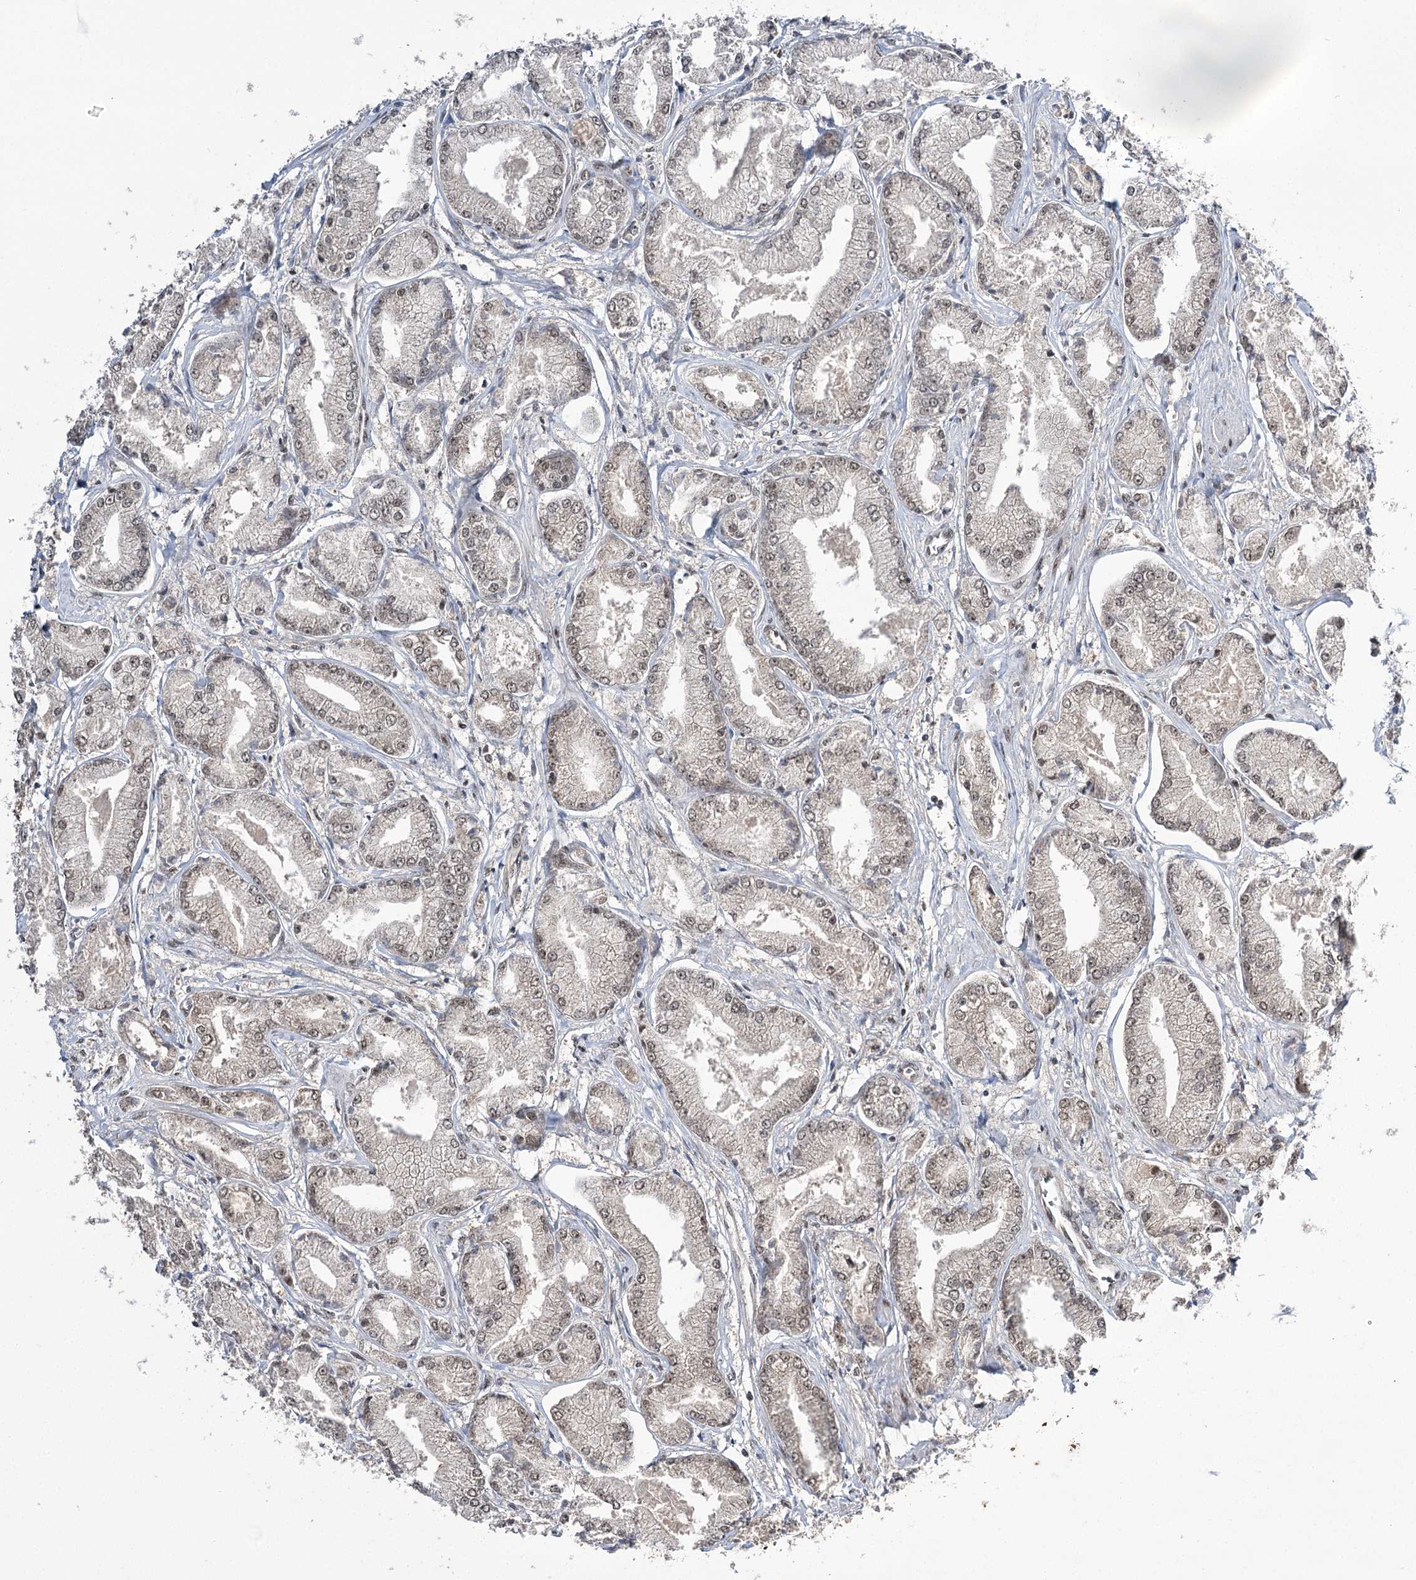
{"staining": {"intensity": "weak", "quantity": "25%-75%", "location": "nuclear"}, "tissue": "prostate cancer", "cell_type": "Tumor cells", "image_type": "cancer", "snomed": [{"axis": "morphology", "description": "Adenocarcinoma, Low grade"}, {"axis": "topography", "description": "Prostate"}], "caption": "Prostate adenocarcinoma (low-grade) was stained to show a protein in brown. There is low levels of weak nuclear positivity in approximately 25%-75% of tumor cells.", "gene": "ERCC3", "patient": {"sex": "male", "age": 60}}